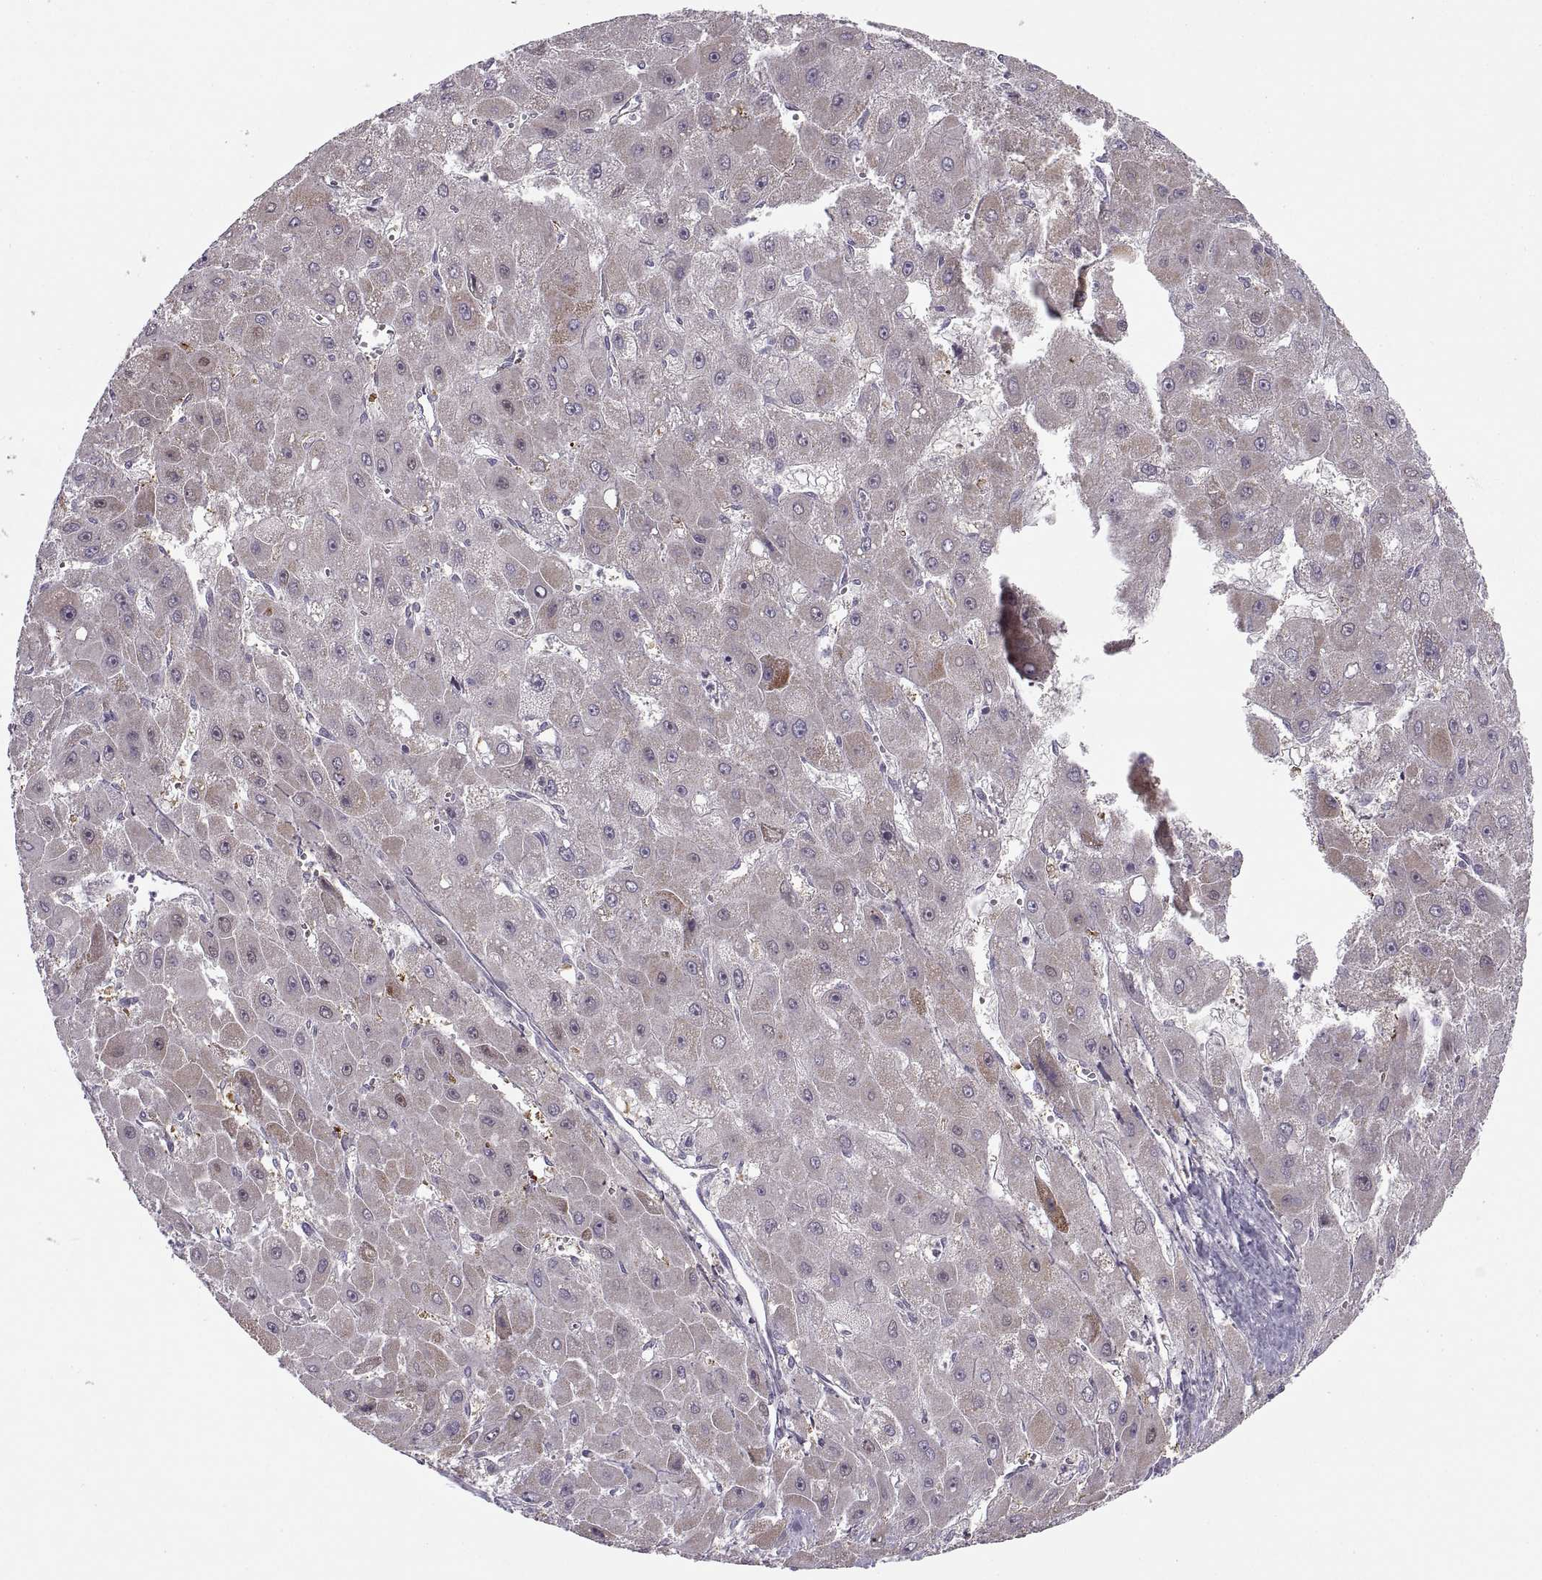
{"staining": {"intensity": "moderate", "quantity": "<25%", "location": "cytoplasmic/membranous"}, "tissue": "liver cancer", "cell_type": "Tumor cells", "image_type": "cancer", "snomed": [{"axis": "morphology", "description": "Carcinoma, Hepatocellular, NOS"}, {"axis": "topography", "description": "Liver"}], "caption": "High-magnification brightfield microscopy of liver hepatocellular carcinoma stained with DAB (brown) and counterstained with hematoxylin (blue). tumor cells exhibit moderate cytoplasmic/membranous expression is appreciated in approximately<25% of cells.", "gene": "PIERCE1", "patient": {"sex": "female", "age": 25}}